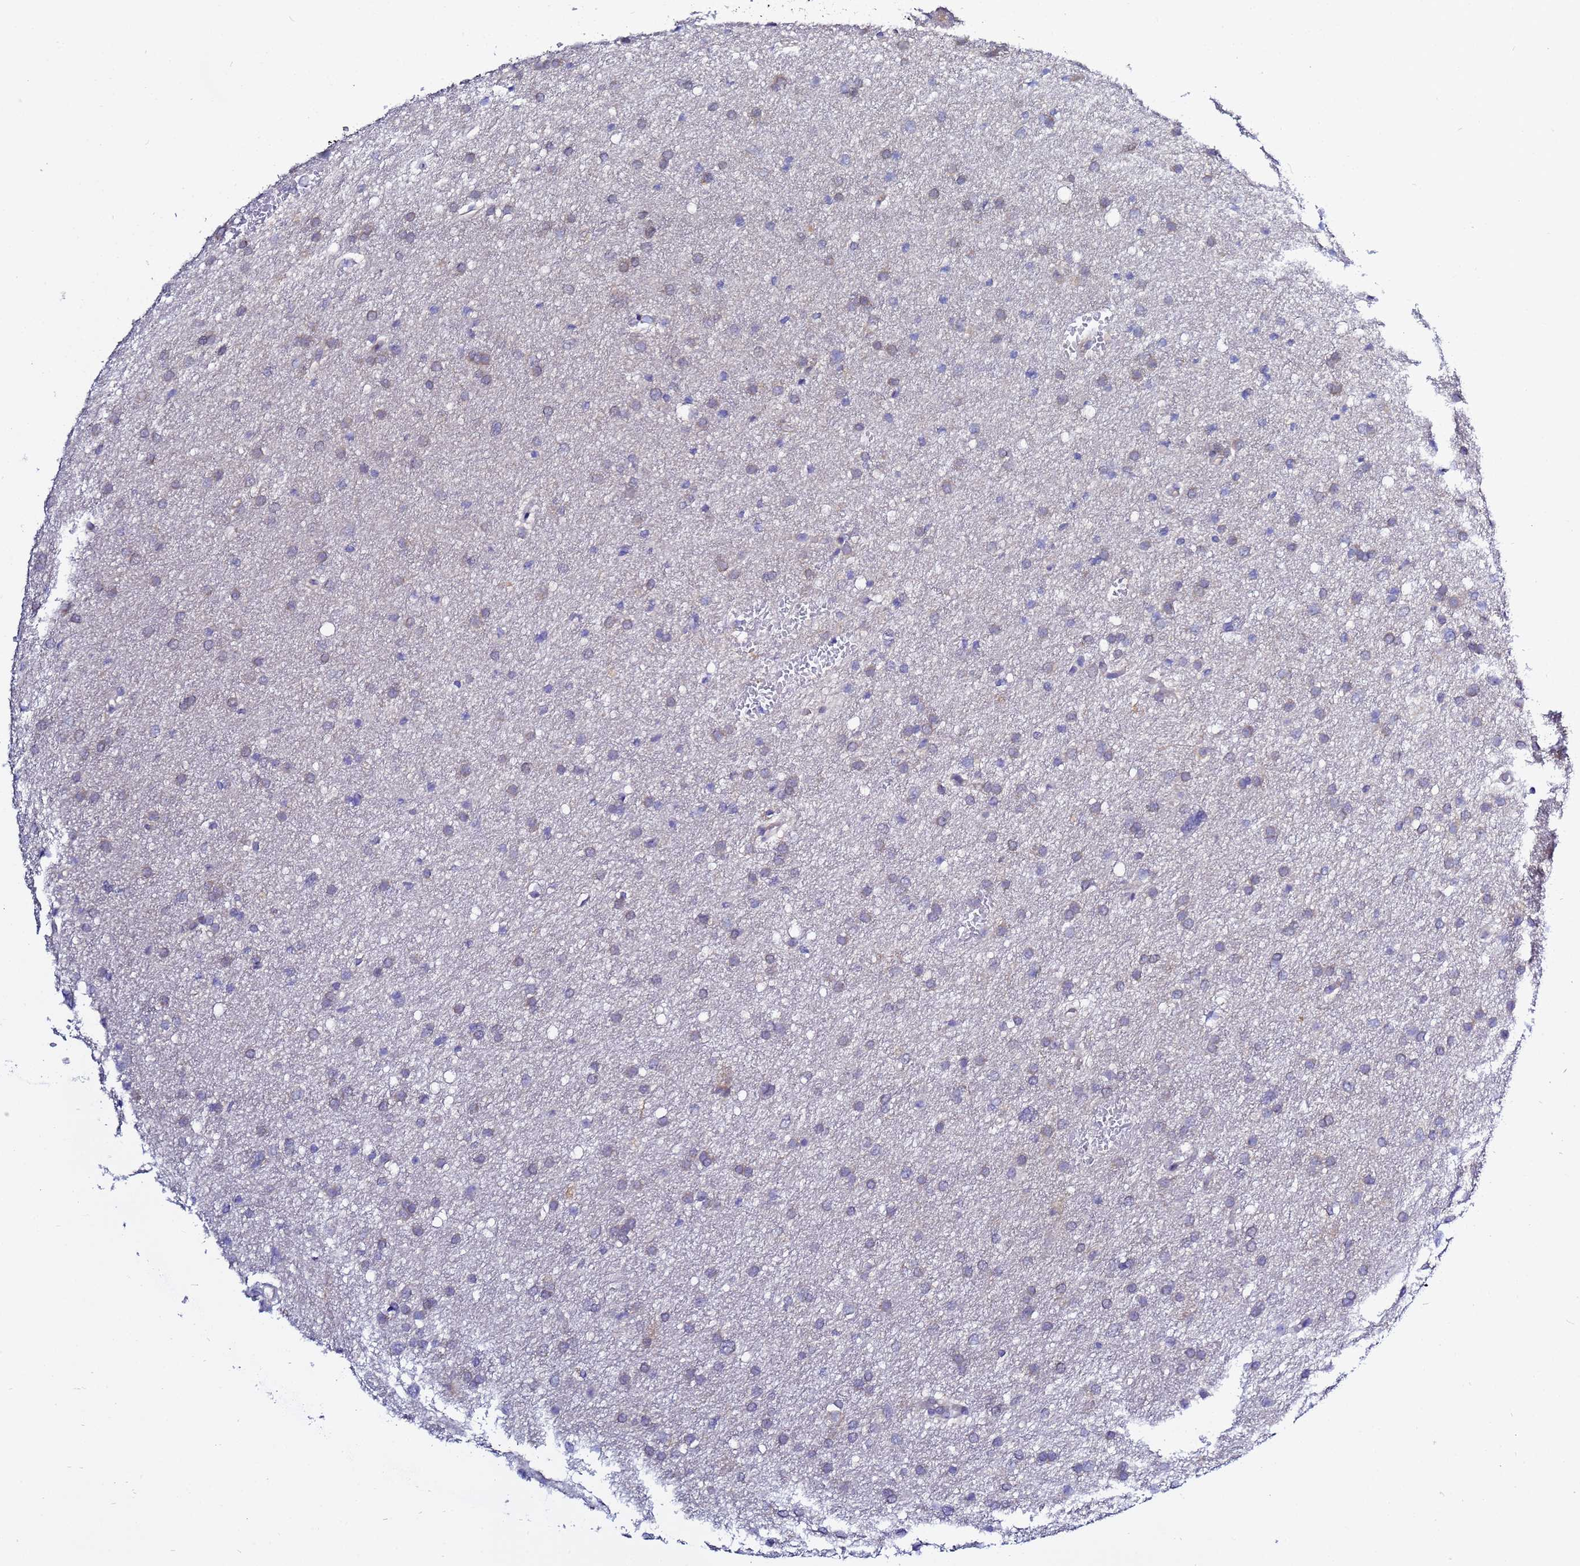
{"staining": {"intensity": "weak", "quantity": "<25%", "location": "cytoplasmic/membranous,nuclear"}, "tissue": "glioma", "cell_type": "Tumor cells", "image_type": "cancer", "snomed": [{"axis": "morphology", "description": "Glioma, malignant, High grade"}, {"axis": "topography", "description": "Cerebral cortex"}], "caption": "This micrograph is of malignant glioma (high-grade) stained with immunohistochemistry to label a protein in brown with the nuclei are counter-stained blue. There is no expression in tumor cells.", "gene": "LENG1", "patient": {"sex": "female", "age": 36}}